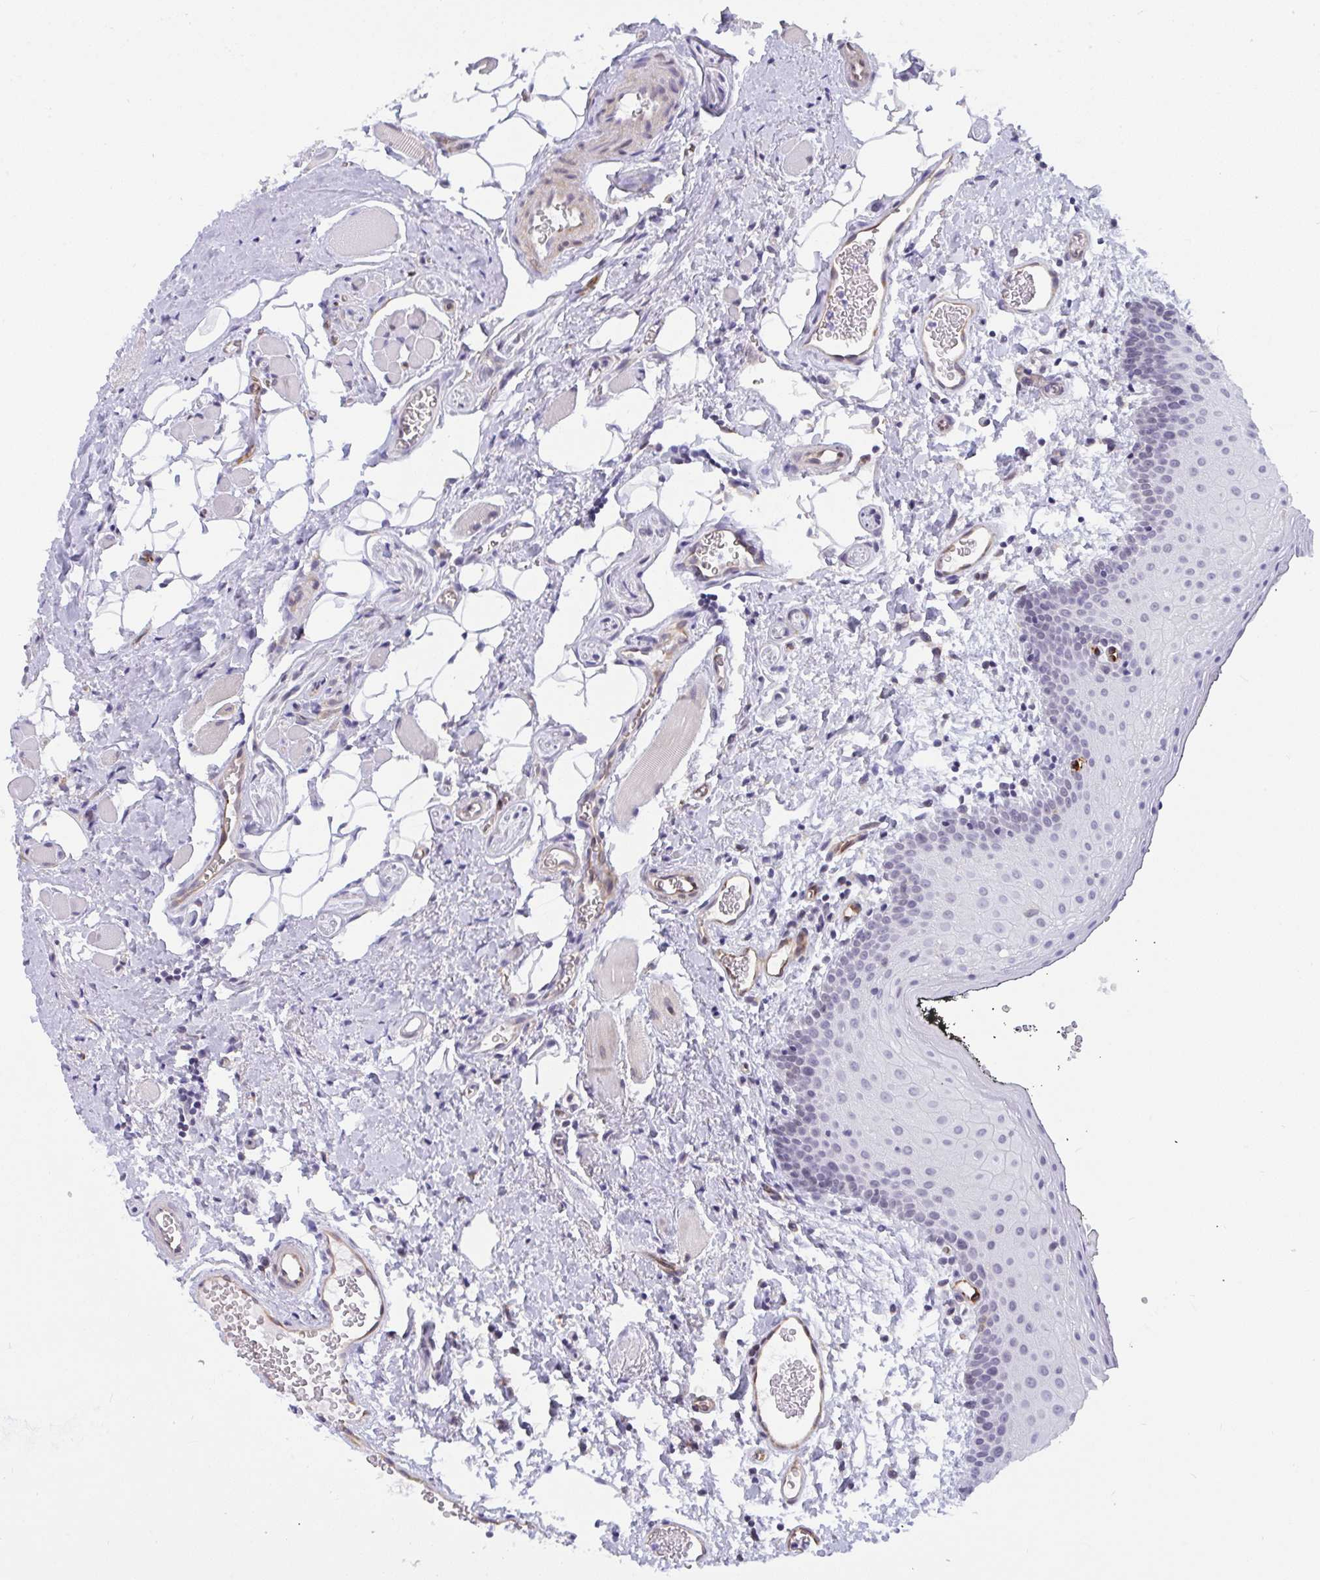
{"staining": {"intensity": "negative", "quantity": "none", "location": "none"}, "tissue": "oral mucosa", "cell_type": "Squamous epithelial cells", "image_type": "normal", "snomed": [{"axis": "morphology", "description": "Normal tissue, NOS"}, {"axis": "morphology", "description": "Squamous cell carcinoma, NOS"}, {"axis": "topography", "description": "Oral tissue"}, {"axis": "topography", "description": "Head-Neck"}], "caption": "Immunohistochemistry (IHC) histopathology image of benign oral mucosa: human oral mucosa stained with DAB (3,3'-diaminobenzidine) demonstrates no significant protein positivity in squamous epithelial cells.", "gene": "EML1", "patient": {"sex": "male", "age": 58}}